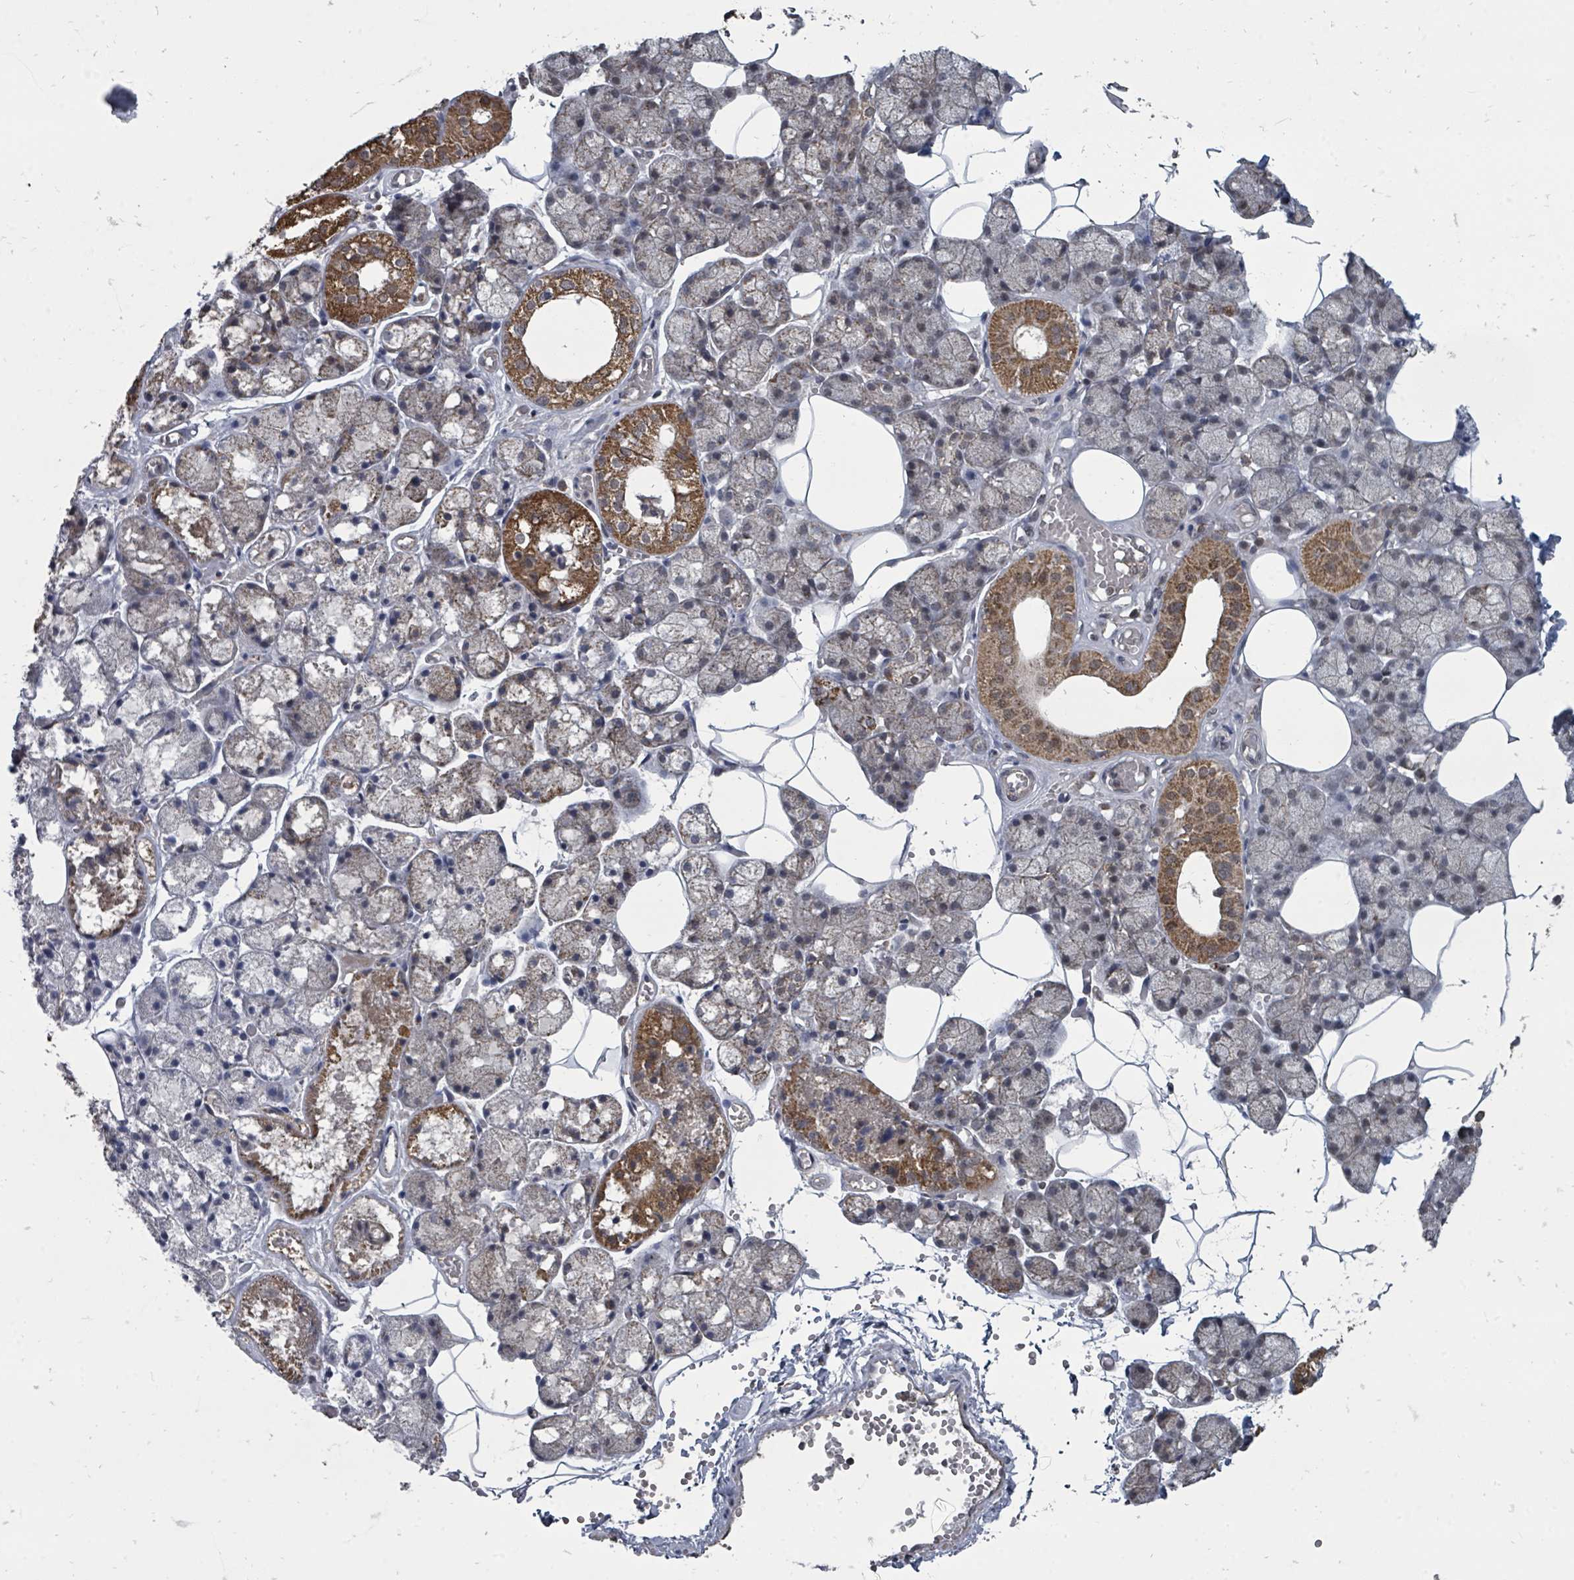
{"staining": {"intensity": "strong", "quantity": "<25%", "location": "cytoplasmic/membranous"}, "tissue": "salivary gland", "cell_type": "Glandular cells", "image_type": "normal", "snomed": [{"axis": "morphology", "description": "Normal tissue, NOS"}, {"axis": "topography", "description": "Salivary gland"}], "caption": "This histopathology image reveals IHC staining of normal salivary gland, with medium strong cytoplasmic/membranous expression in about <25% of glandular cells.", "gene": "MAGOHB", "patient": {"sex": "male", "age": 62}}